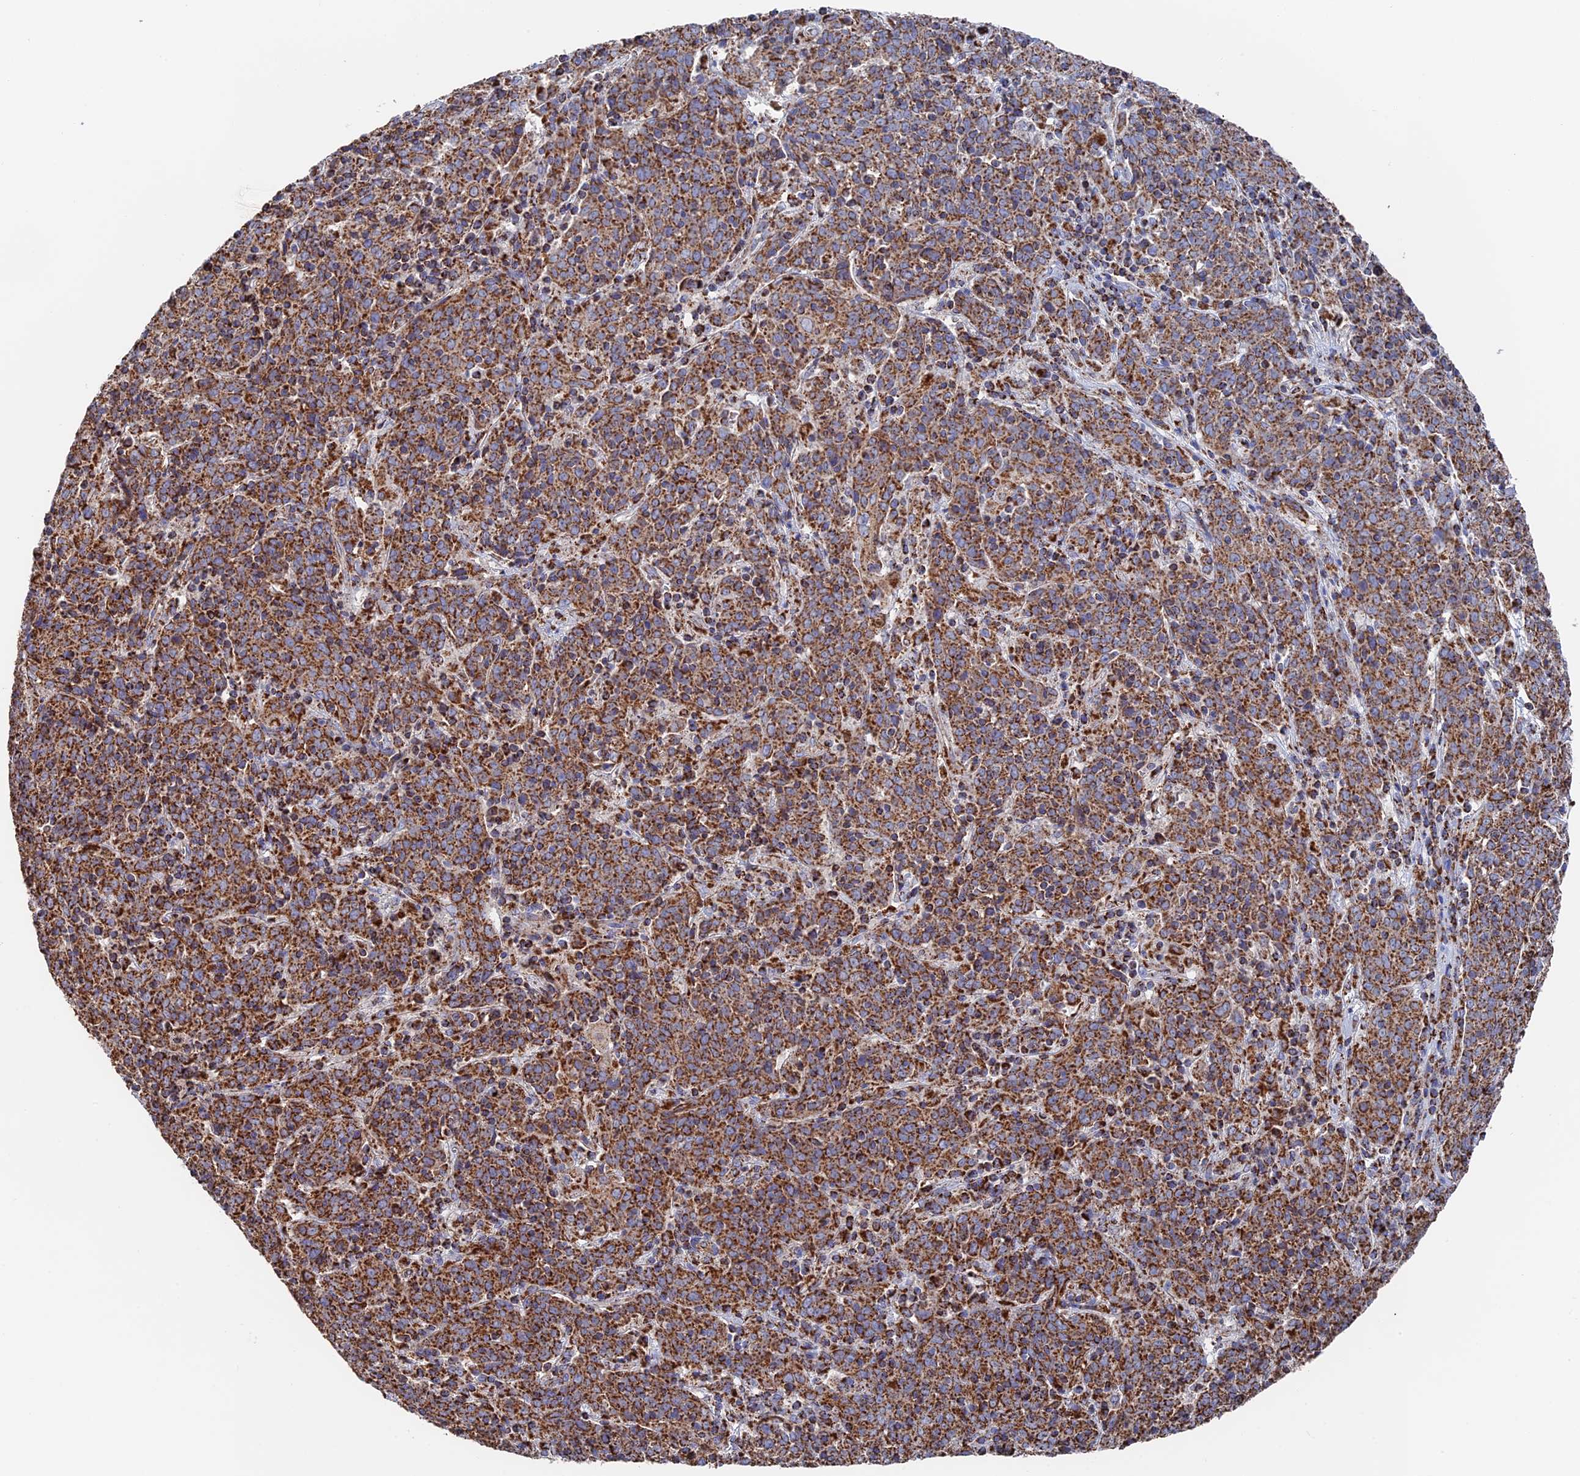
{"staining": {"intensity": "strong", "quantity": ">75%", "location": "cytoplasmic/membranous"}, "tissue": "cervical cancer", "cell_type": "Tumor cells", "image_type": "cancer", "snomed": [{"axis": "morphology", "description": "Squamous cell carcinoma, NOS"}, {"axis": "topography", "description": "Cervix"}], "caption": "Human cervical cancer (squamous cell carcinoma) stained for a protein (brown) exhibits strong cytoplasmic/membranous positive staining in approximately >75% of tumor cells.", "gene": "HAUS8", "patient": {"sex": "female", "age": 67}}